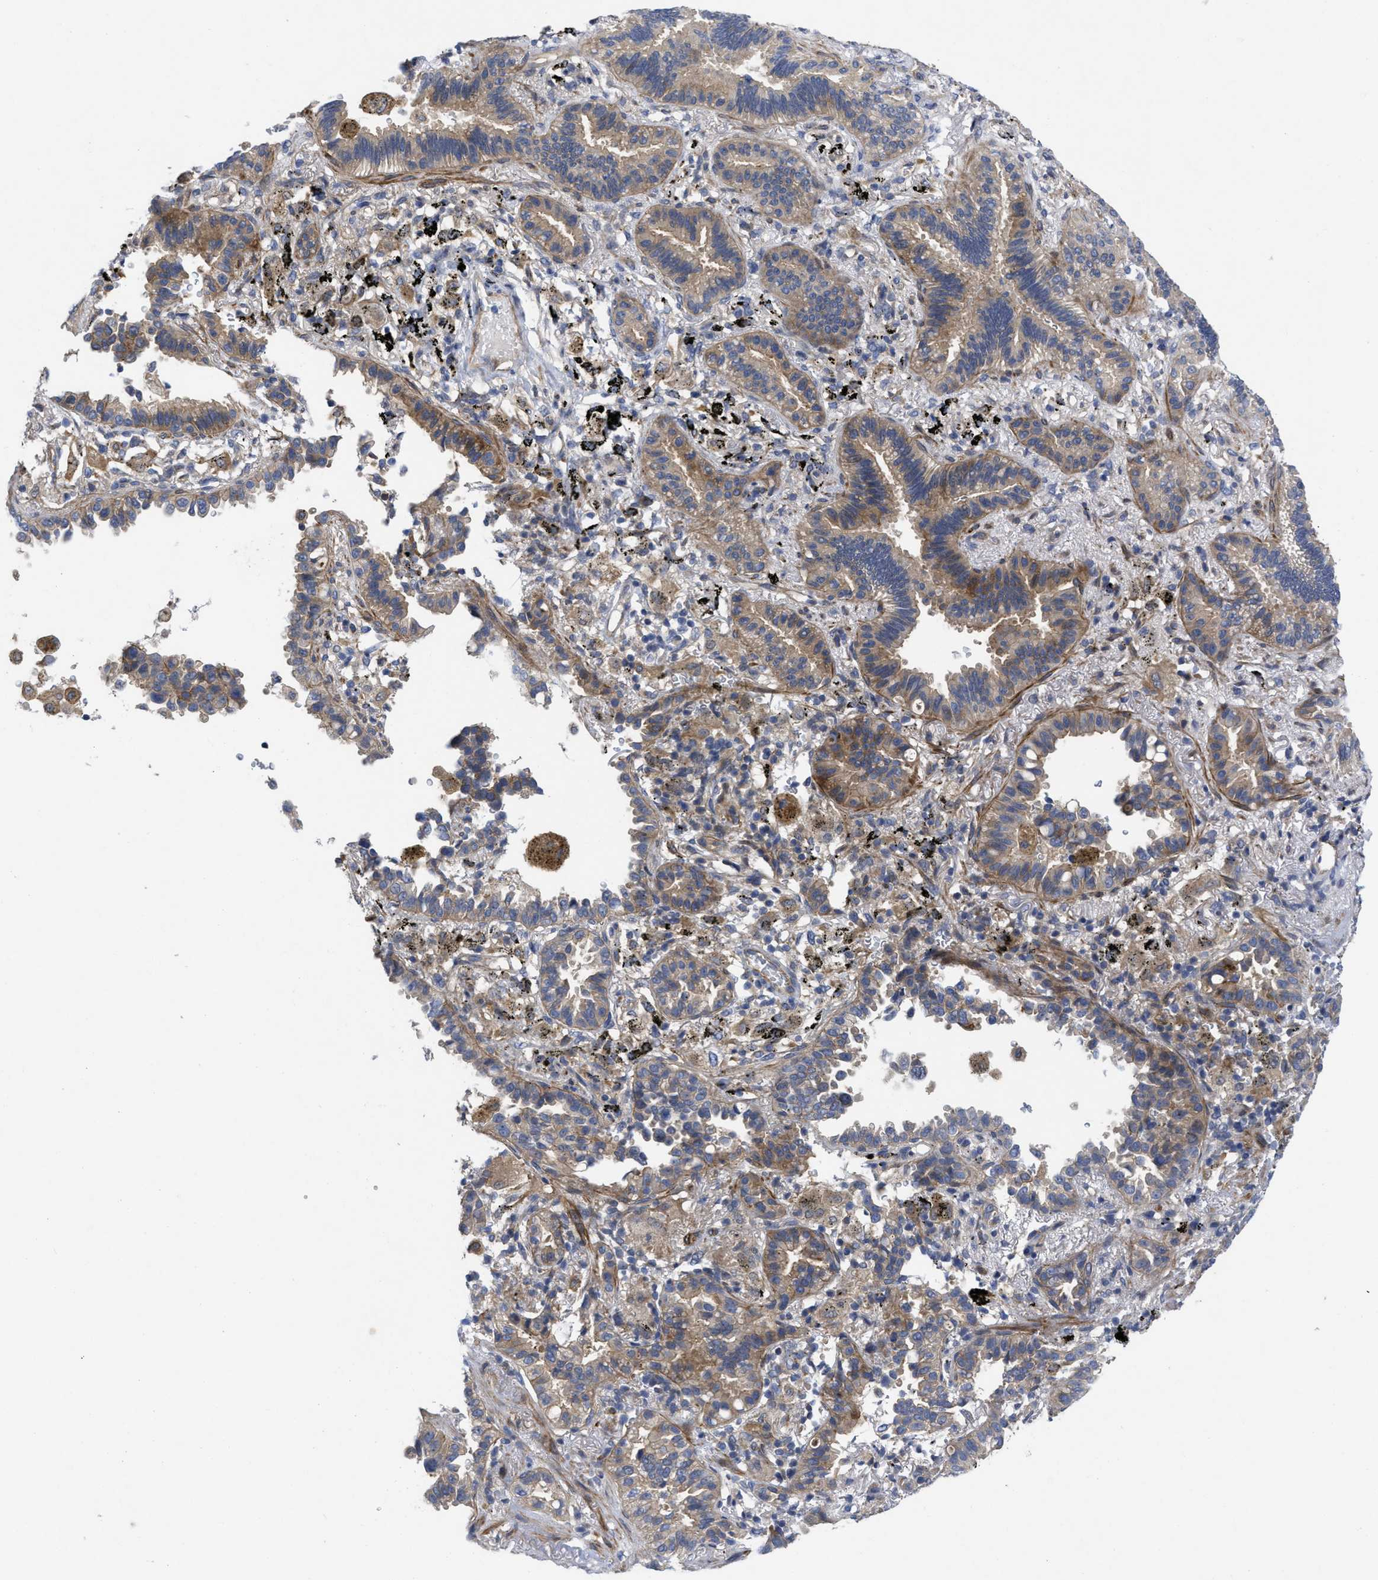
{"staining": {"intensity": "moderate", "quantity": "<25%", "location": "cytoplasmic/membranous"}, "tissue": "lung cancer", "cell_type": "Tumor cells", "image_type": "cancer", "snomed": [{"axis": "morphology", "description": "Normal tissue, NOS"}, {"axis": "morphology", "description": "Adenocarcinoma, NOS"}, {"axis": "topography", "description": "Lung"}], "caption": "A brown stain highlights moderate cytoplasmic/membranous expression of a protein in lung adenocarcinoma tumor cells.", "gene": "ARHGEF26", "patient": {"sex": "male", "age": 59}}